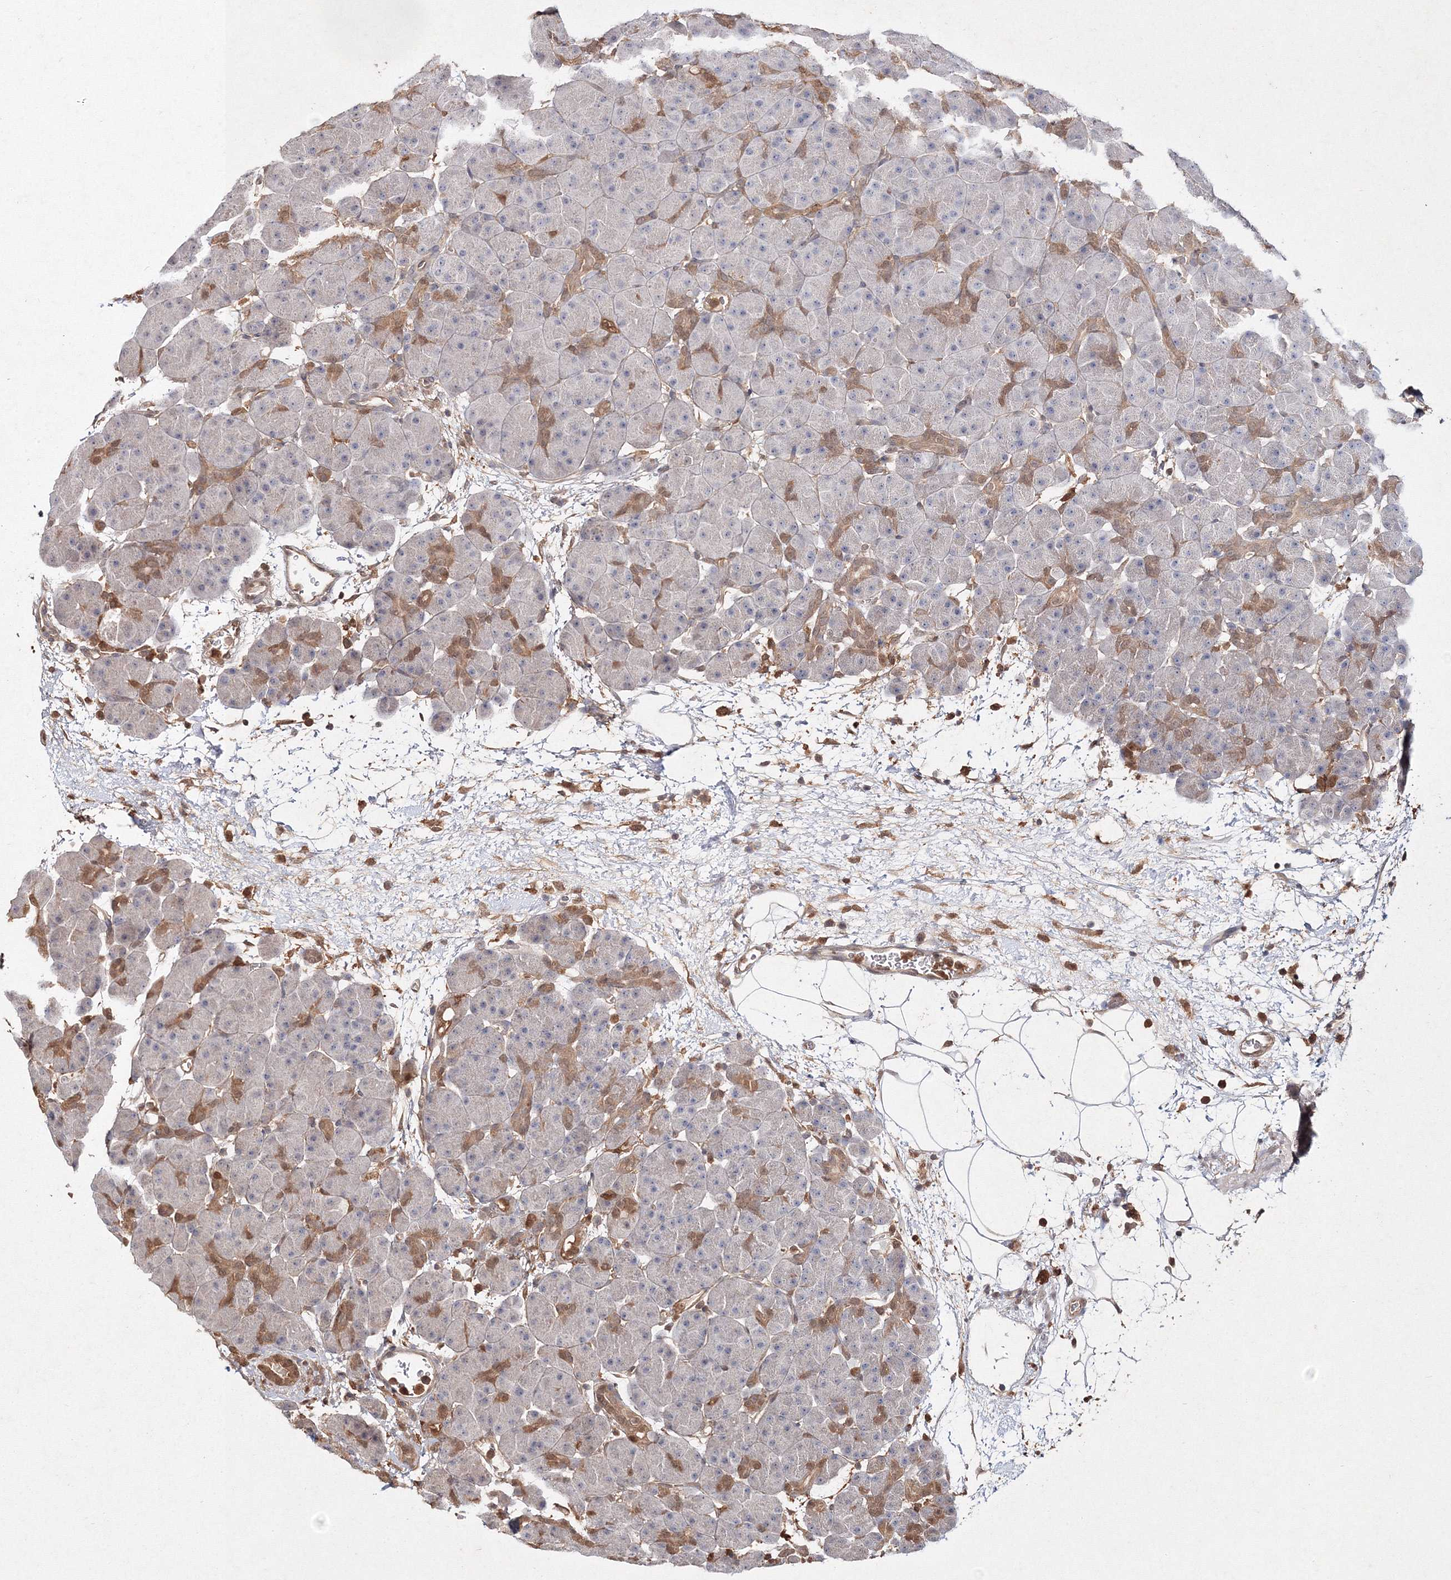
{"staining": {"intensity": "moderate", "quantity": "<25%", "location": "cytoplasmic/membranous,nuclear"}, "tissue": "pancreas", "cell_type": "Exocrine glandular cells", "image_type": "normal", "snomed": [{"axis": "morphology", "description": "Normal tissue, NOS"}, {"axis": "topography", "description": "Pancreas"}], "caption": "IHC of unremarkable pancreas shows low levels of moderate cytoplasmic/membranous,nuclear positivity in about <25% of exocrine glandular cells.", "gene": "S100A11", "patient": {"sex": "male", "age": 66}}